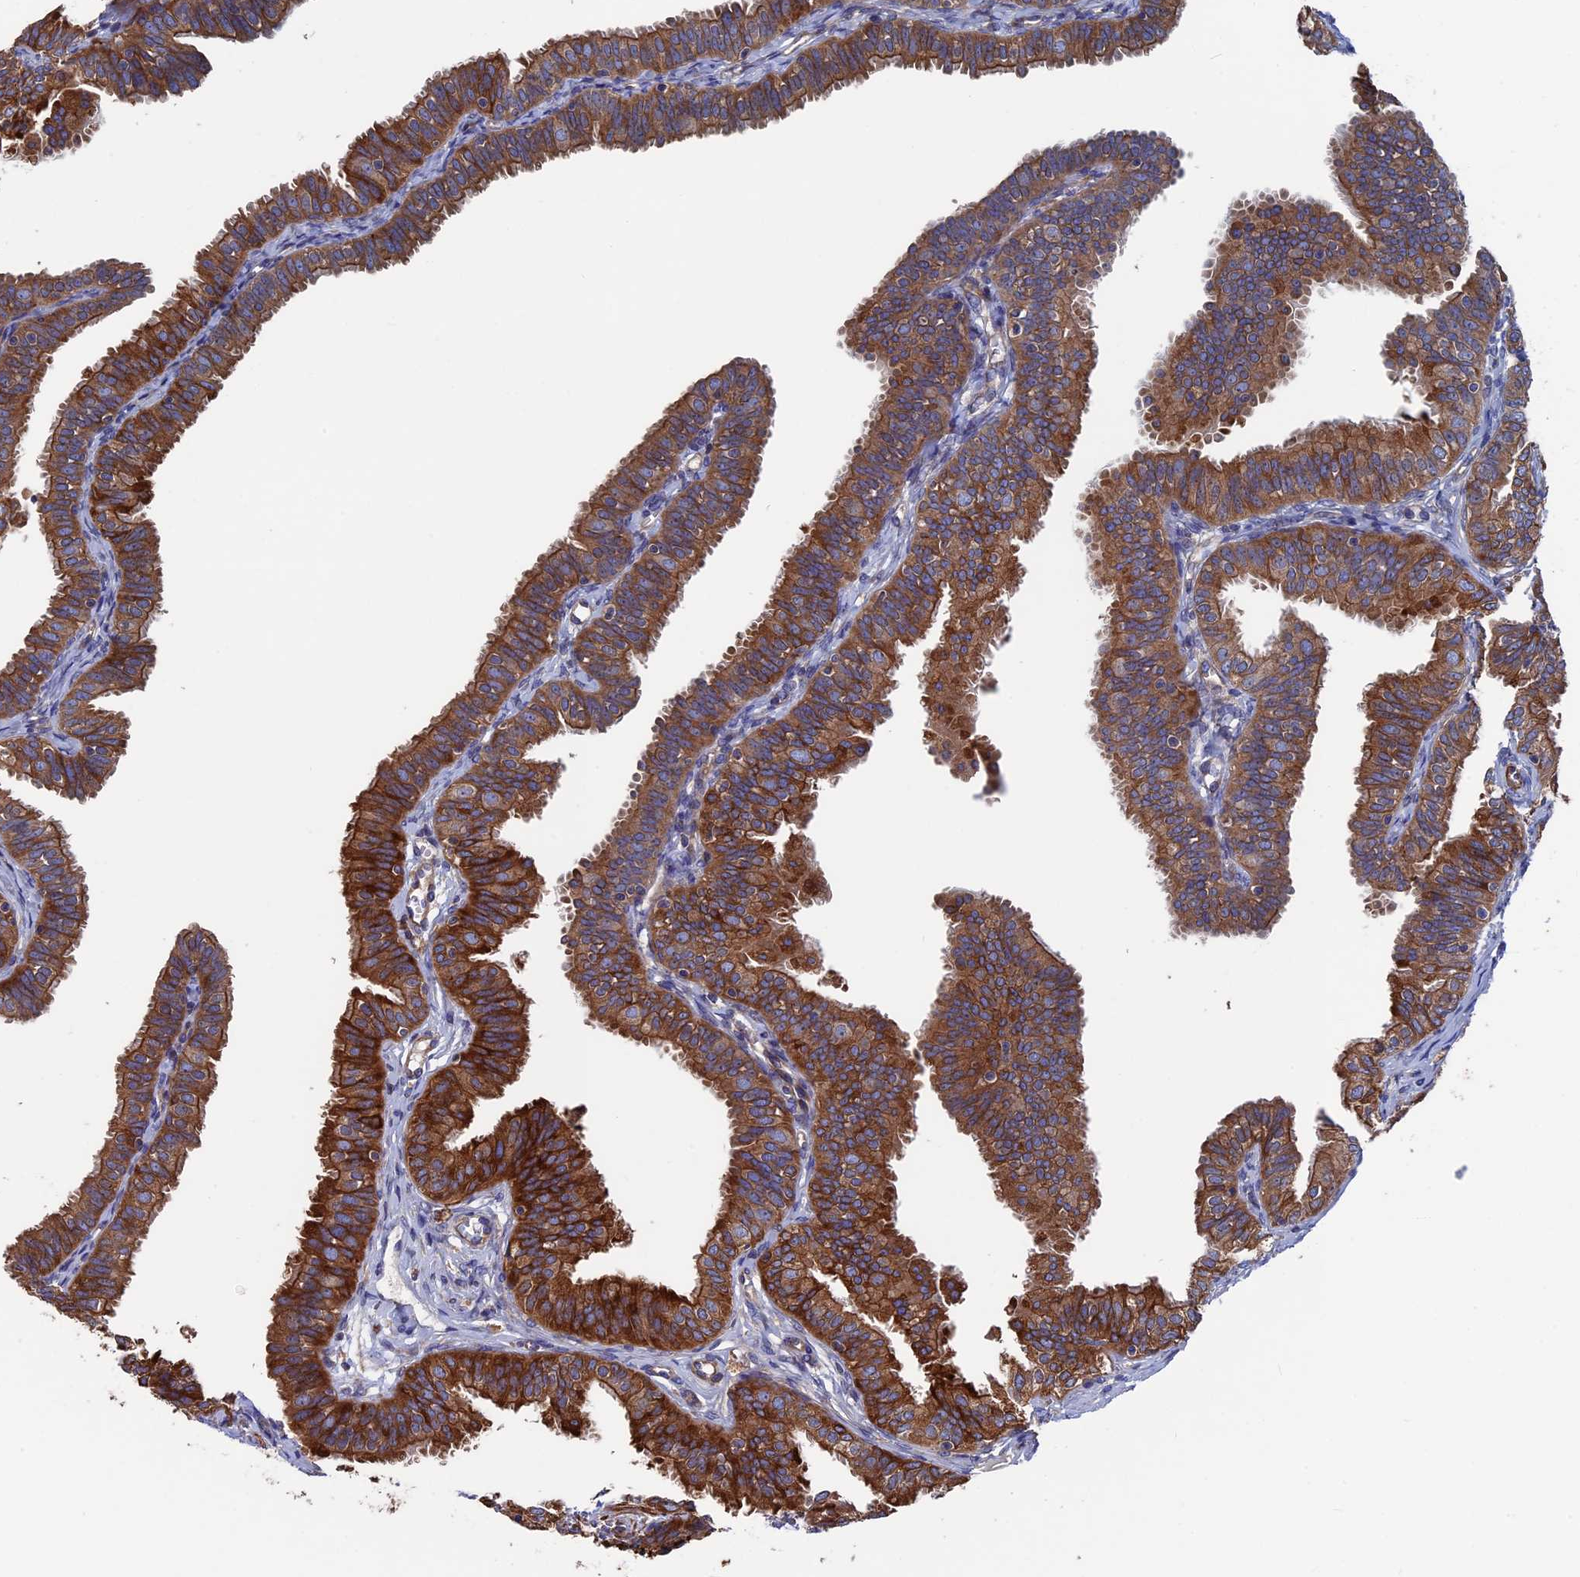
{"staining": {"intensity": "strong", "quantity": ">75%", "location": "cytoplasmic/membranous"}, "tissue": "fallopian tube", "cell_type": "Glandular cells", "image_type": "normal", "snomed": [{"axis": "morphology", "description": "Normal tissue, NOS"}, {"axis": "topography", "description": "Fallopian tube"}], "caption": "Glandular cells exhibit strong cytoplasmic/membranous positivity in approximately >75% of cells in unremarkable fallopian tube.", "gene": "DNAJC3", "patient": {"sex": "female", "age": 35}}